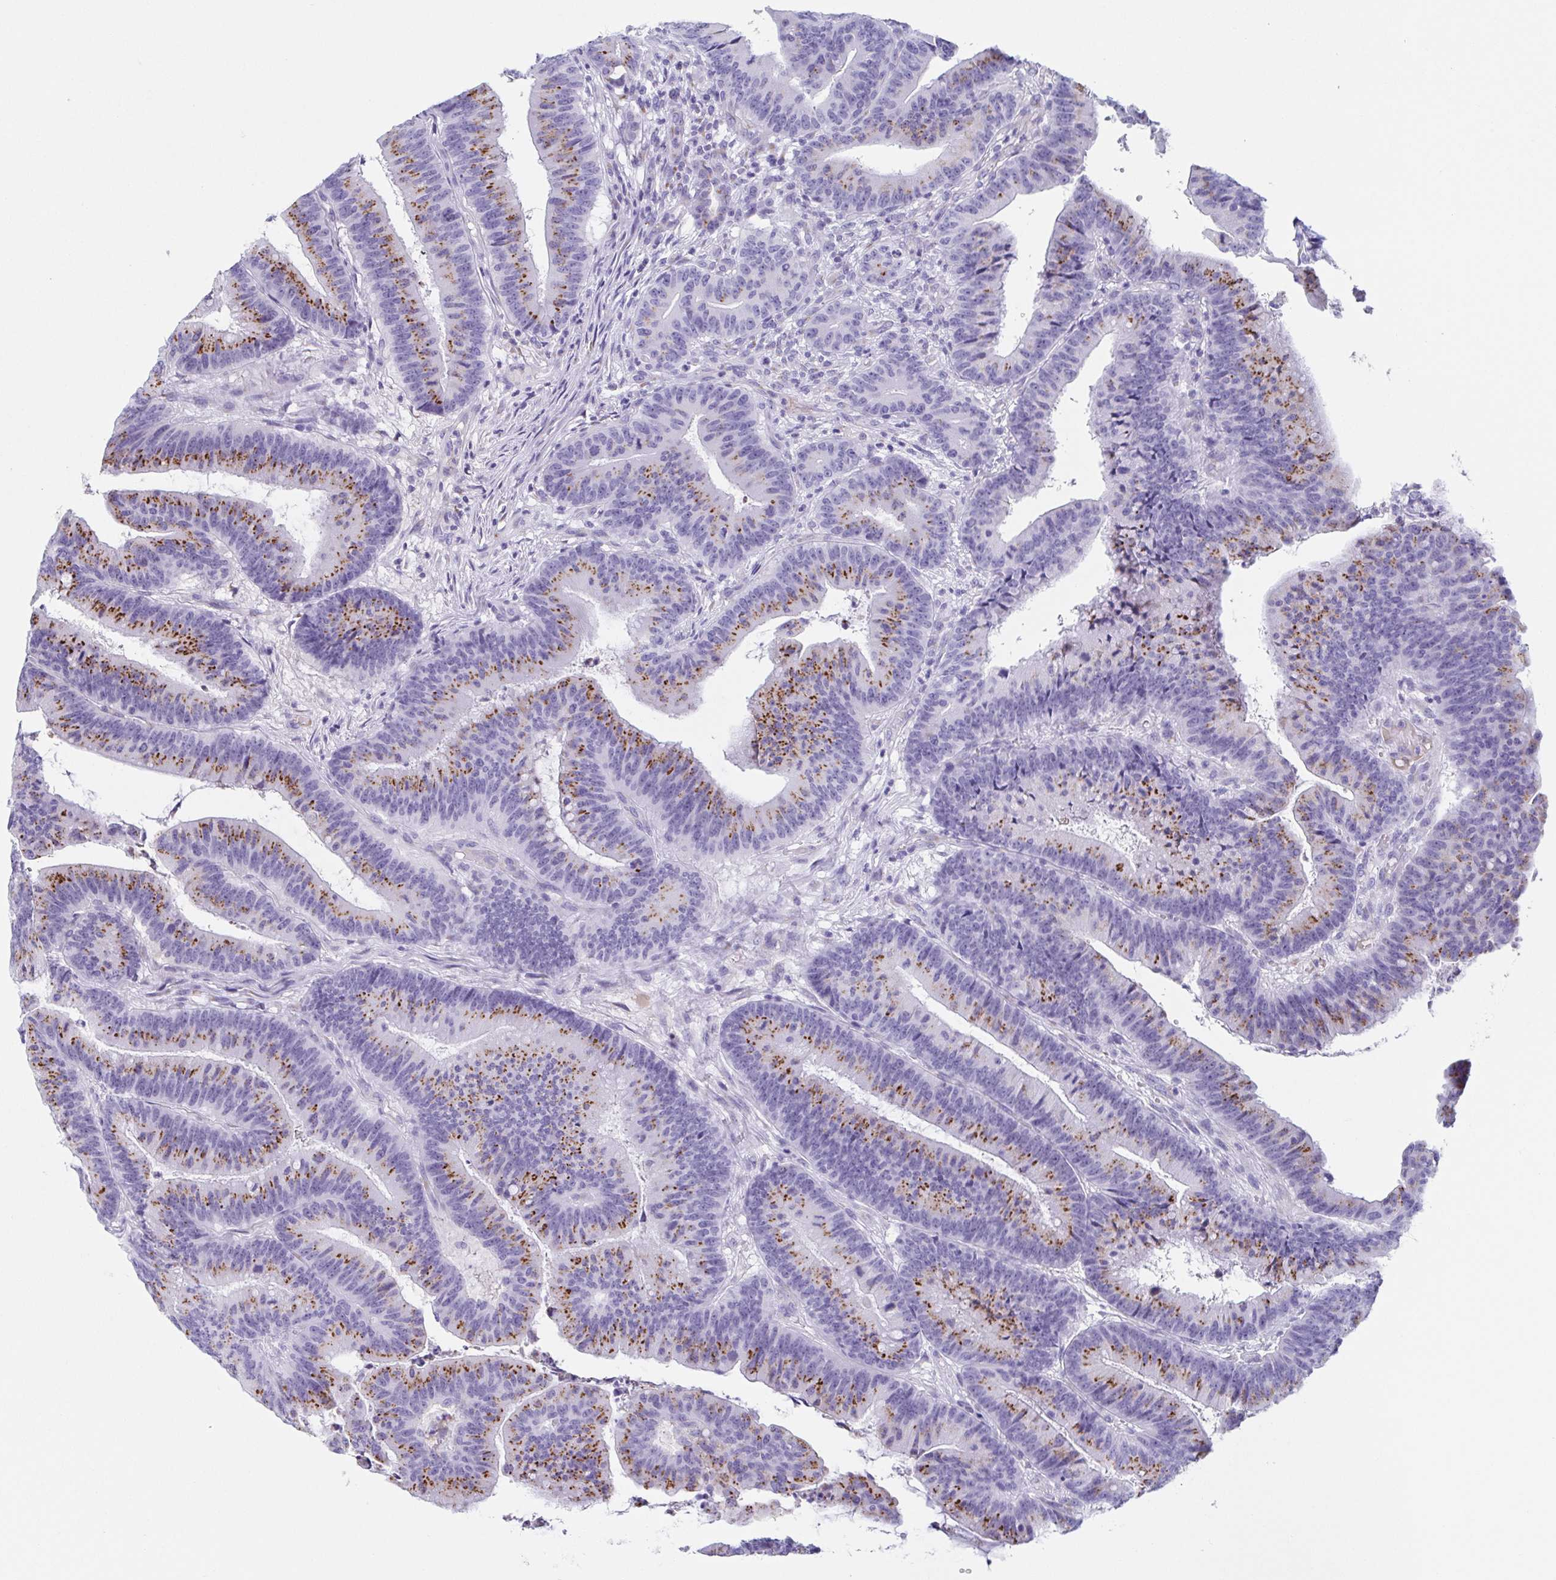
{"staining": {"intensity": "moderate", "quantity": ">75%", "location": "cytoplasmic/membranous"}, "tissue": "colorectal cancer", "cell_type": "Tumor cells", "image_type": "cancer", "snomed": [{"axis": "morphology", "description": "Adenocarcinoma, NOS"}, {"axis": "topography", "description": "Colon"}], "caption": "Immunohistochemistry of human colorectal adenocarcinoma reveals medium levels of moderate cytoplasmic/membranous staining in approximately >75% of tumor cells.", "gene": "LDLRAD1", "patient": {"sex": "female", "age": 78}}